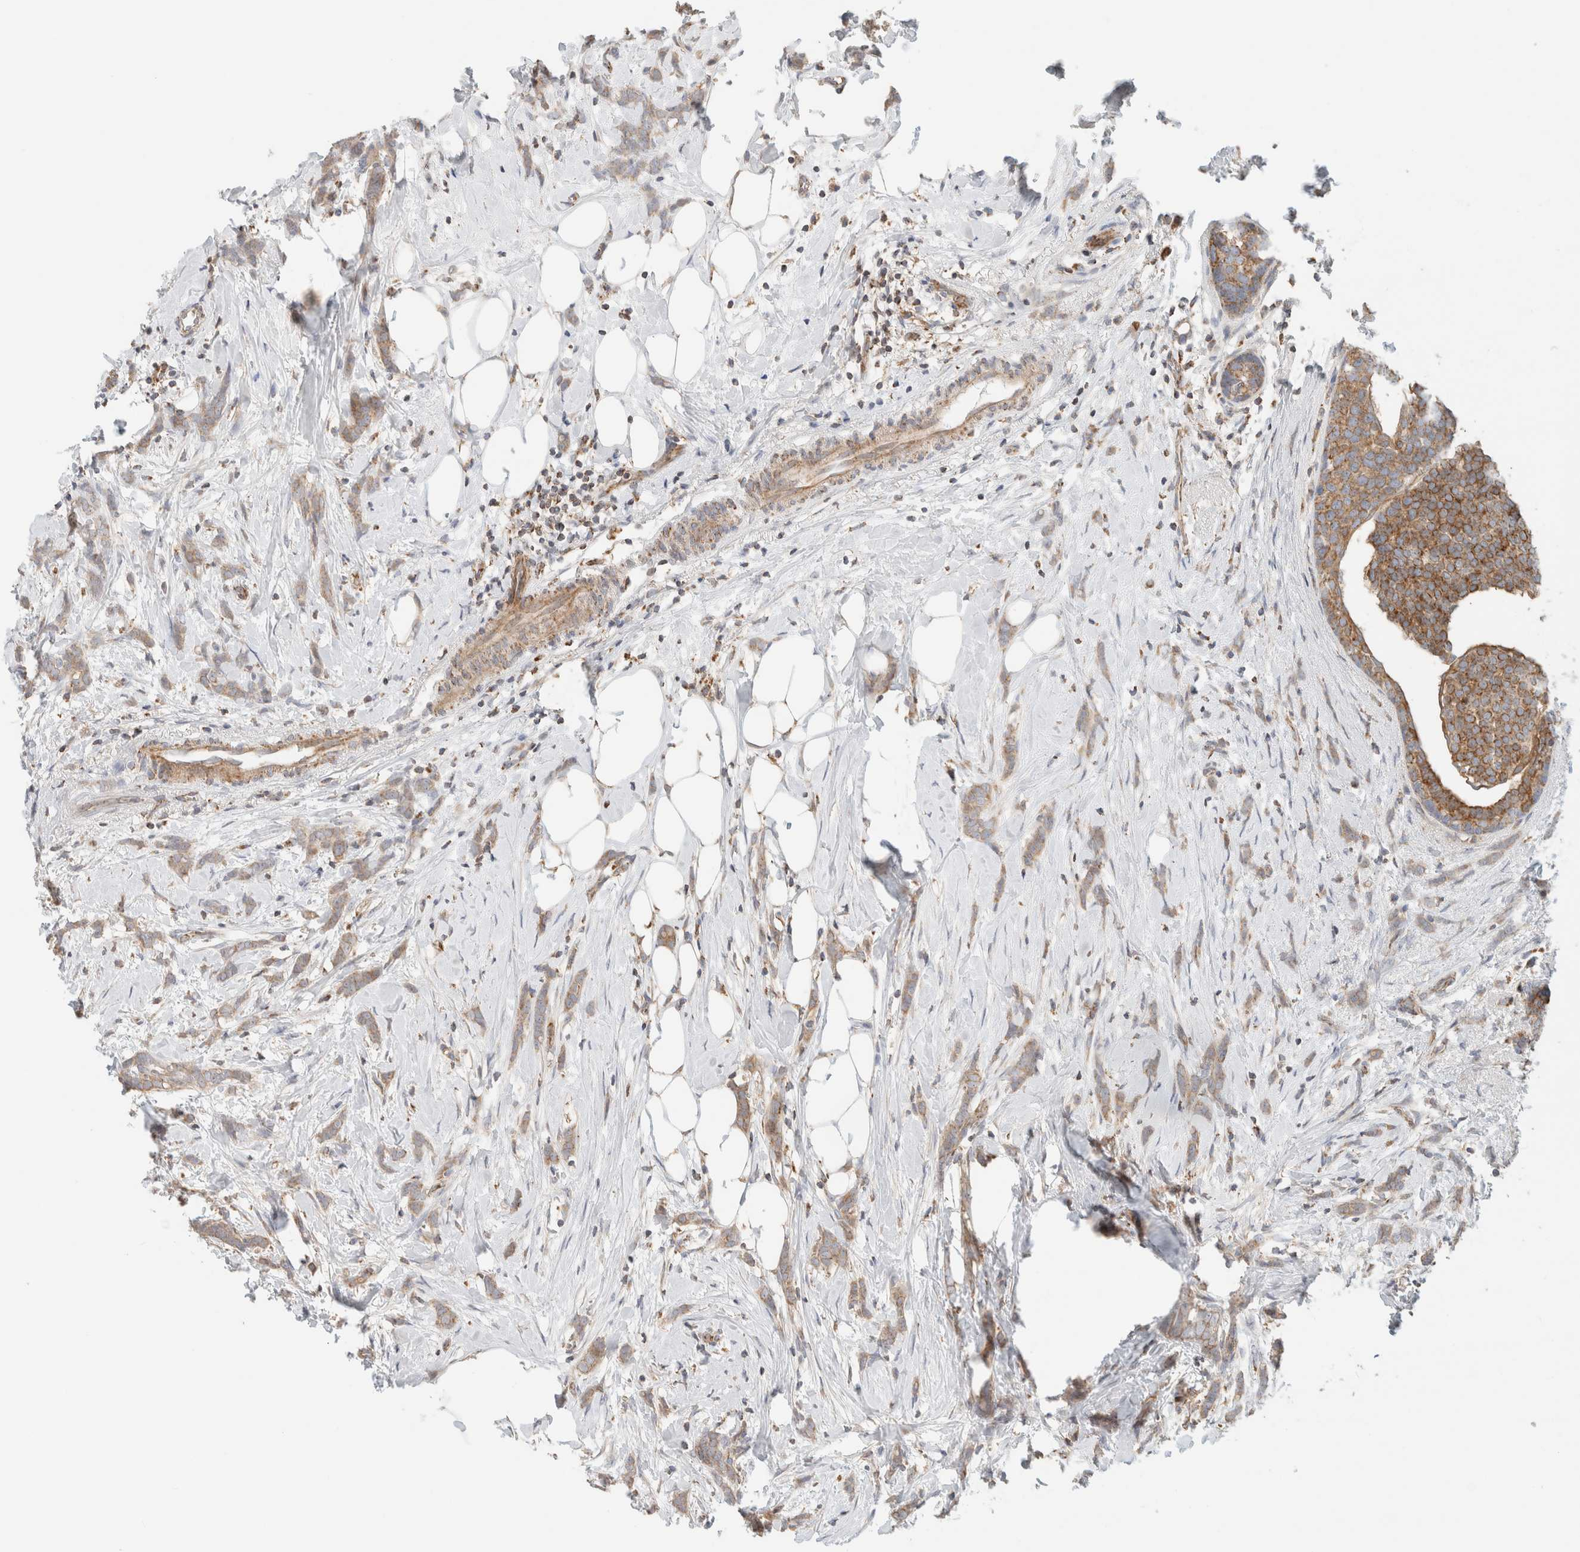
{"staining": {"intensity": "moderate", "quantity": ">75%", "location": "cytoplasmic/membranous"}, "tissue": "breast cancer", "cell_type": "Tumor cells", "image_type": "cancer", "snomed": [{"axis": "morphology", "description": "Lobular carcinoma, in situ"}, {"axis": "morphology", "description": "Lobular carcinoma"}, {"axis": "topography", "description": "Breast"}], "caption": "A brown stain highlights moderate cytoplasmic/membranous staining of a protein in human lobular carcinoma in situ (breast) tumor cells. (Brightfield microscopy of DAB IHC at high magnification).", "gene": "MRM3", "patient": {"sex": "female", "age": 41}}